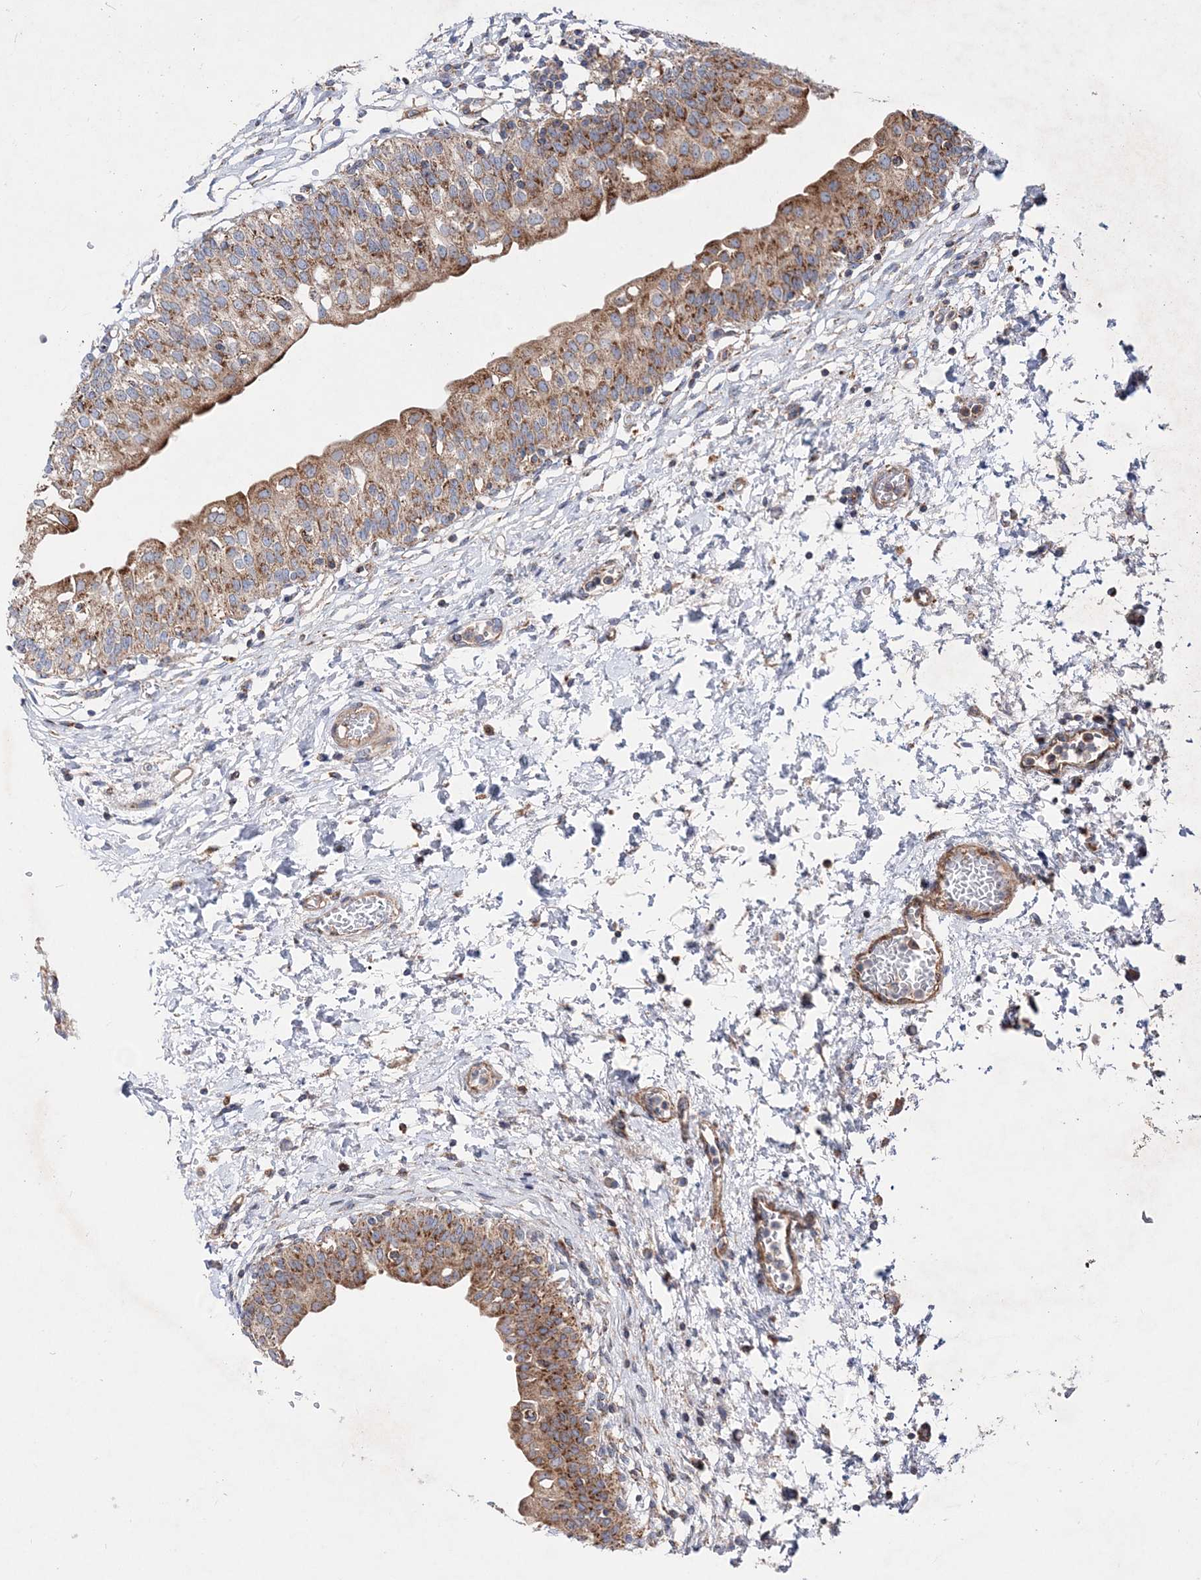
{"staining": {"intensity": "moderate", "quantity": ">75%", "location": "cytoplasmic/membranous"}, "tissue": "urinary bladder", "cell_type": "Urothelial cells", "image_type": "normal", "snomed": [{"axis": "morphology", "description": "Normal tissue, NOS"}, {"axis": "topography", "description": "Urinary bladder"}], "caption": "Urothelial cells exhibit medium levels of moderate cytoplasmic/membranous staining in approximately >75% of cells in unremarkable human urinary bladder.", "gene": "NGLY1", "patient": {"sex": "male", "age": 55}}